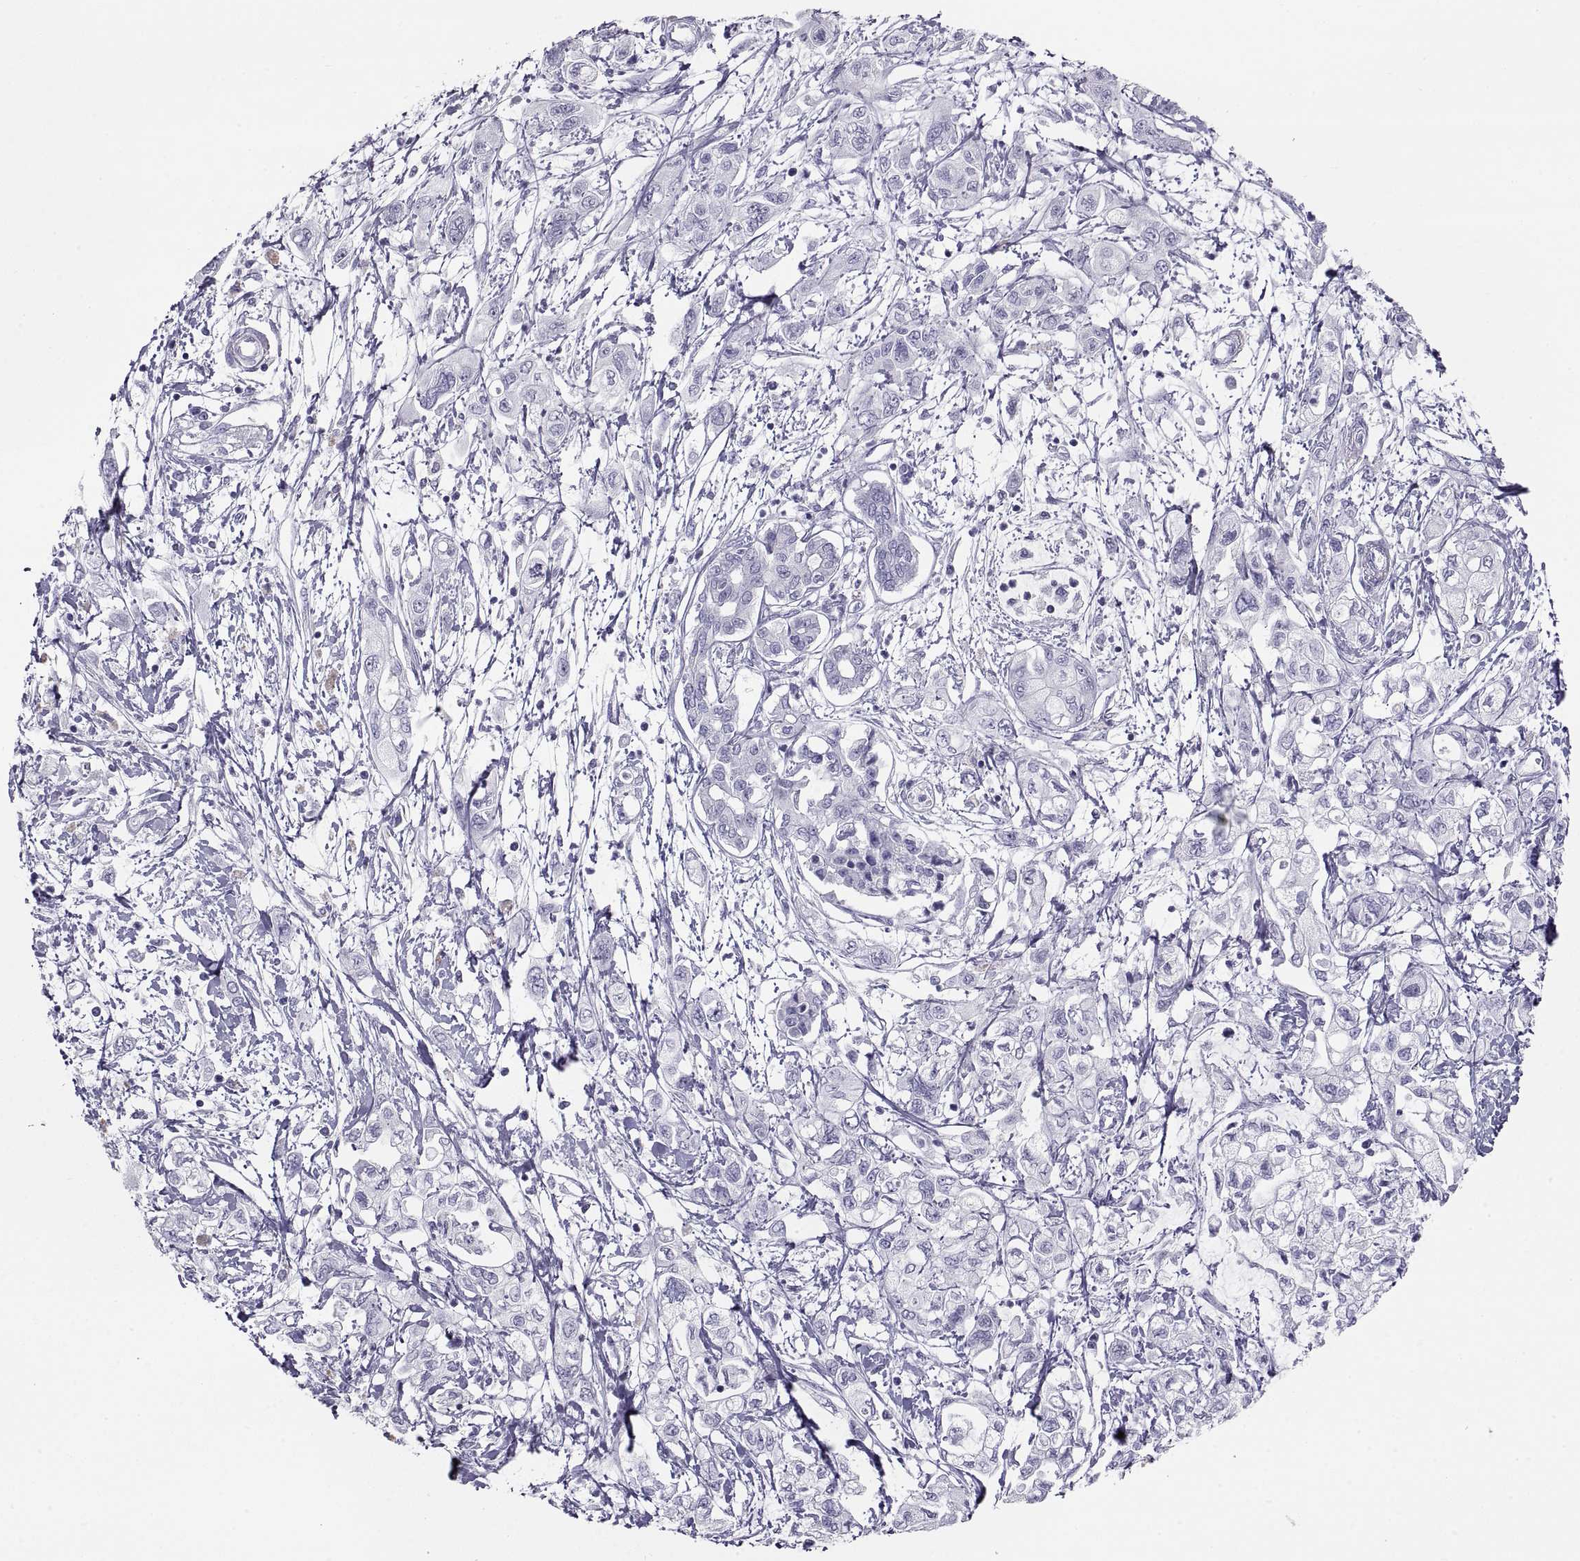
{"staining": {"intensity": "negative", "quantity": "none", "location": "none"}, "tissue": "pancreatic cancer", "cell_type": "Tumor cells", "image_type": "cancer", "snomed": [{"axis": "morphology", "description": "Adenocarcinoma, NOS"}, {"axis": "topography", "description": "Pancreas"}], "caption": "Pancreatic cancer was stained to show a protein in brown. There is no significant positivity in tumor cells.", "gene": "SEMG1", "patient": {"sex": "male", "age": 54}}